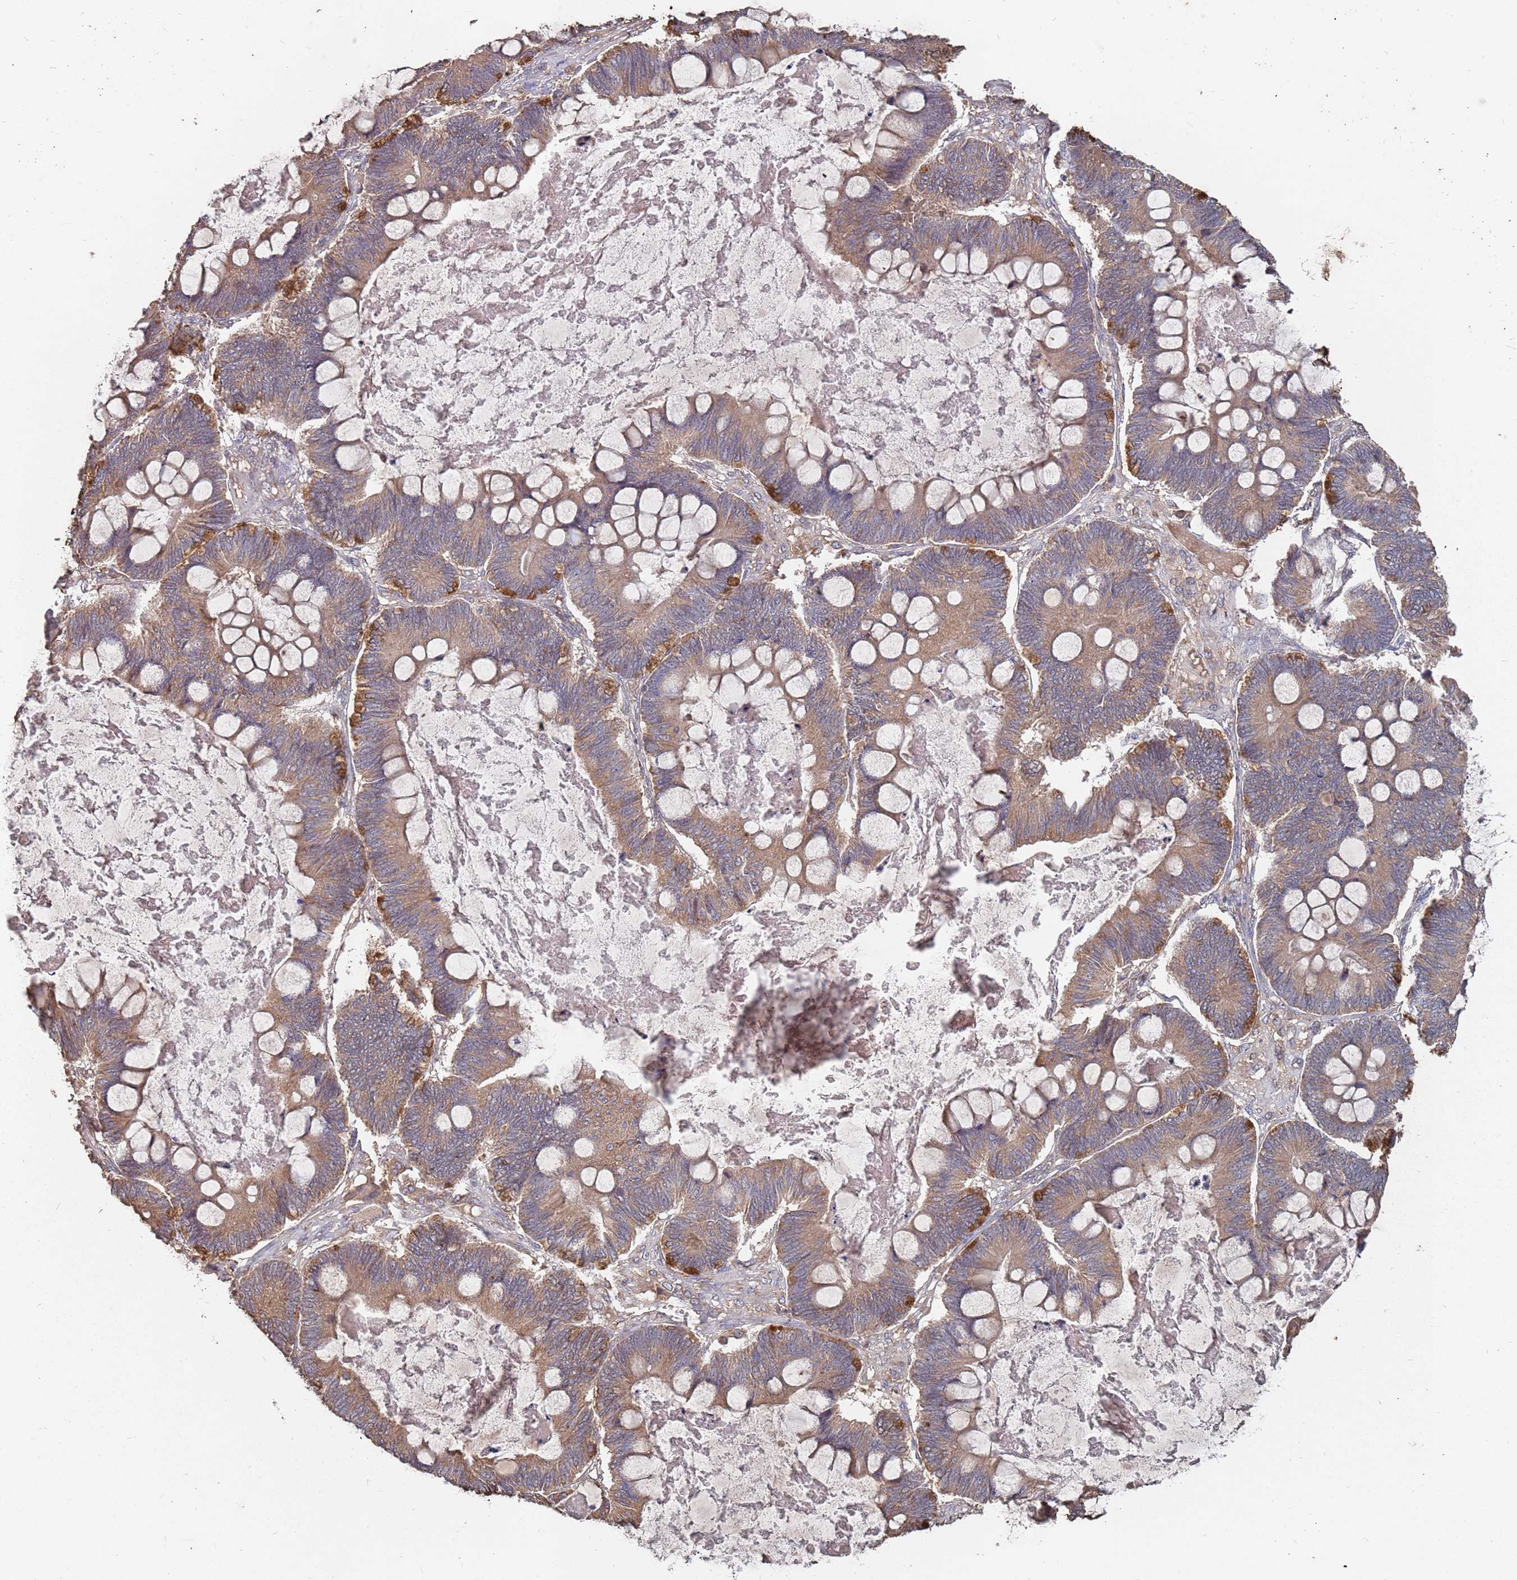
{"staining": {"intensity": "moderate", "quantity": "25%-75%", "location": "cytoplasmic/membranous"}, "tissue": "ovarian cancer", "cell_type": "Tumor cells", "image_type": "cancer", "snomed": [{"axis": "morphology", "description": "Cystadenocarcinoma, mucinous, NOS"}, {"axis": "topography", "description": "Ovary"}], "caption": "Protein staining by immunohistochemistry demonstrates moderate cytoplasmic/membranous positivity in approximately 25%-75% of tumor cells in ovarian cancer. (DAB (3,3'-diaminobenzidine) IHC, brown staining for protein, blue staining for nuclei).", "gene": "ATG5", "patient": {"sex": "female", "age": 61}}